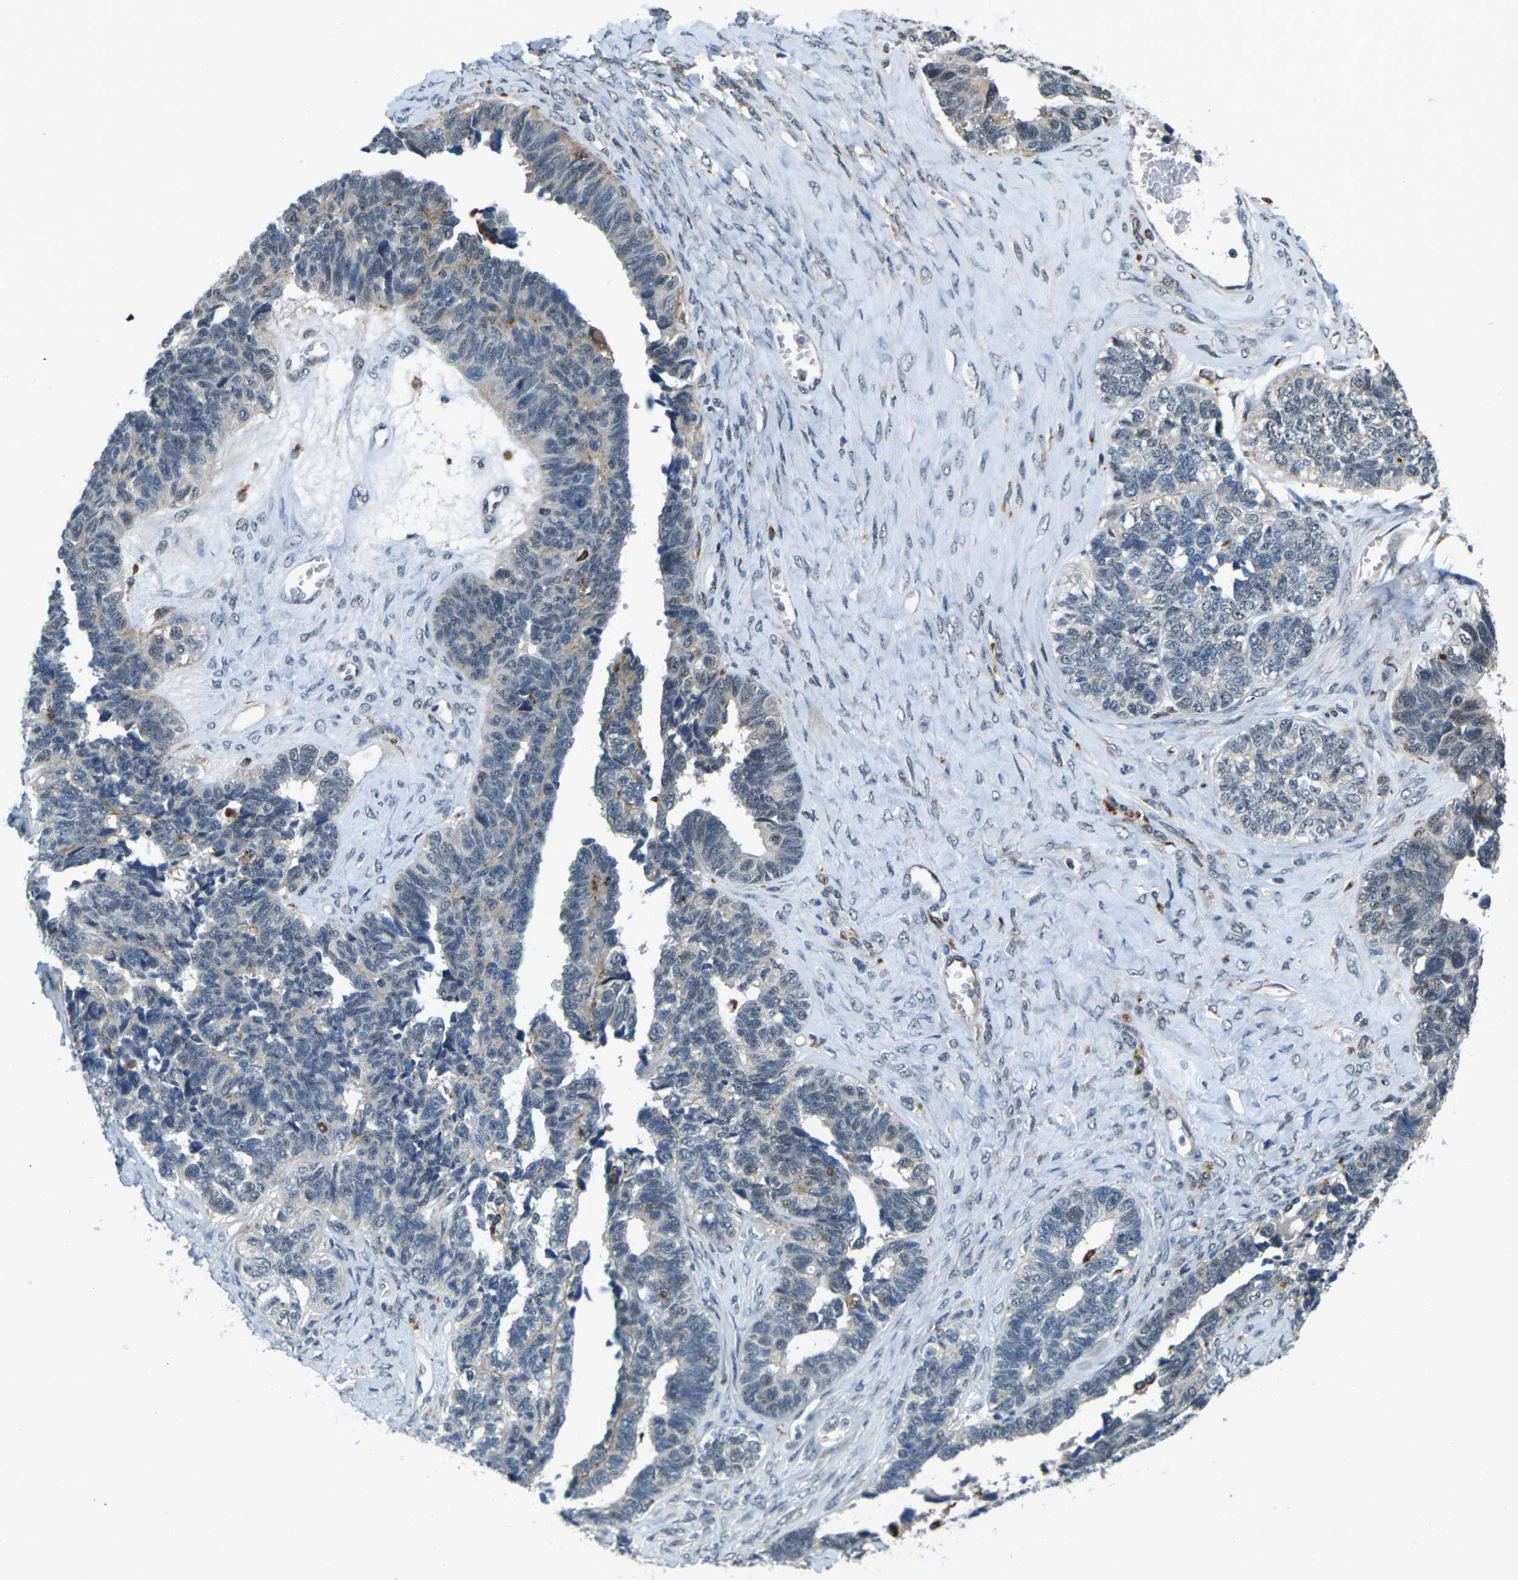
{"staining": {"intensity": "negative", "quantity": "none", "location": "none"}, "tissue": "ovarian cancer", "cell_type": "Tumor cells", "image_type": "cancer", "snomed": [{"axis": "morphology", "description": "Cystadenocarcinoma, serous, NOS"}, {"axis": "topography", "description": "Ovary"}], "caption": "High magnification brightfield microscopy of ovarian cancer stained with DAB (brown) and counterstained with hematoxylin (blue): tumor cells show no significant positivity.", "gene": "SLC31A2", "patient": {"sex": "female", "age": 79}}